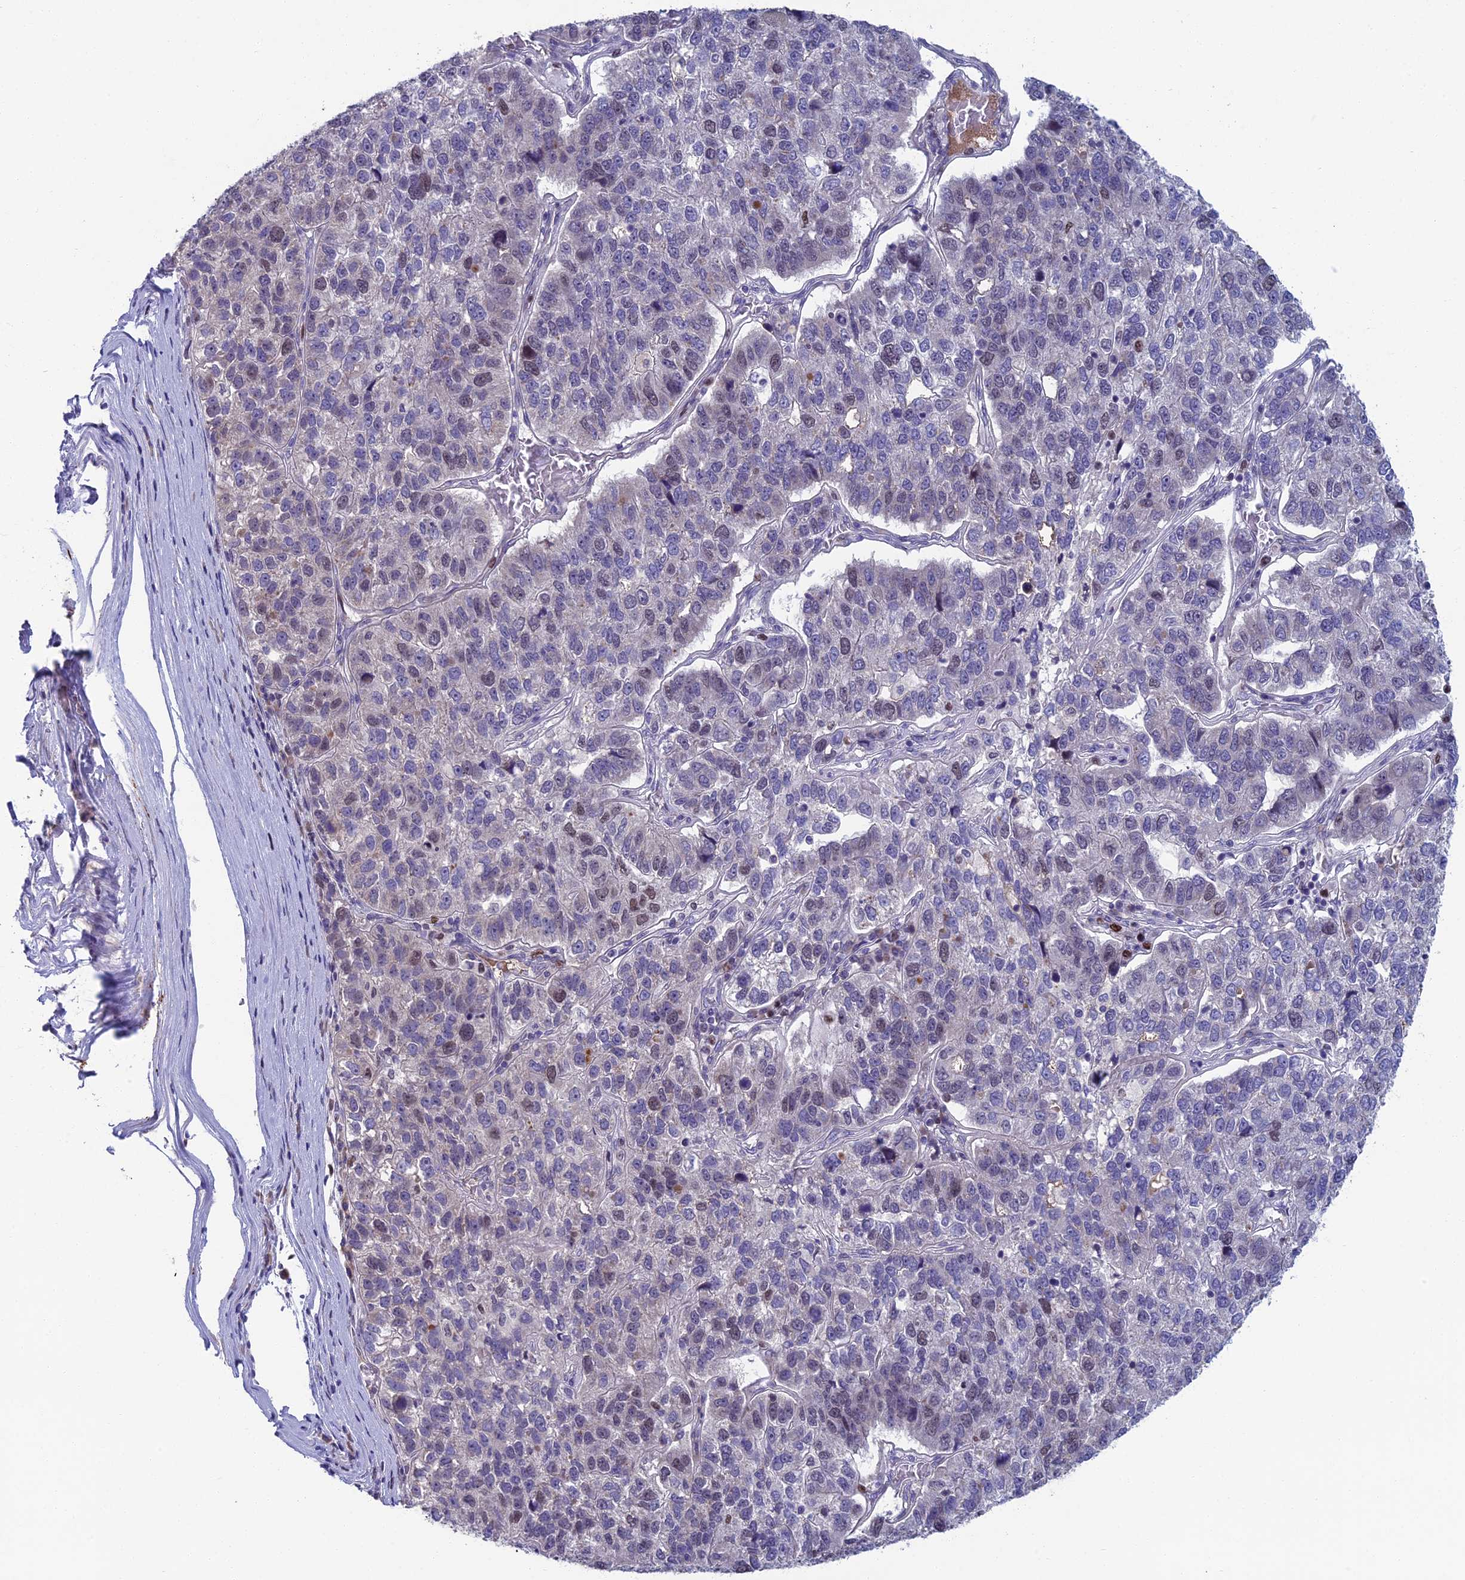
{"staining": {"intensity": "weak", "quantity": "<25%", "location": "nuclear"}, "tissue": "pancreatic cancer", "cell_type": "Tumor cells", "image_type": "cancer", "snomed": [{"axis": "morphology", "description": "Adenocarcinoma, NOS"}, {"axis": "topography", "description": "Pancreas"}], "caption": "Image shows no significant protein expression in tumor cells of pancreatic adenocarcinoma. Brightfield microscopy of immunohistochemistry (IHC) stained with DAB (3,3'-diaminobenzidine) (brown) and hematoxylin (blue), captured at high magnification.", "gene": "LIG1", "patient": {"sex": "female", "age": 61}}